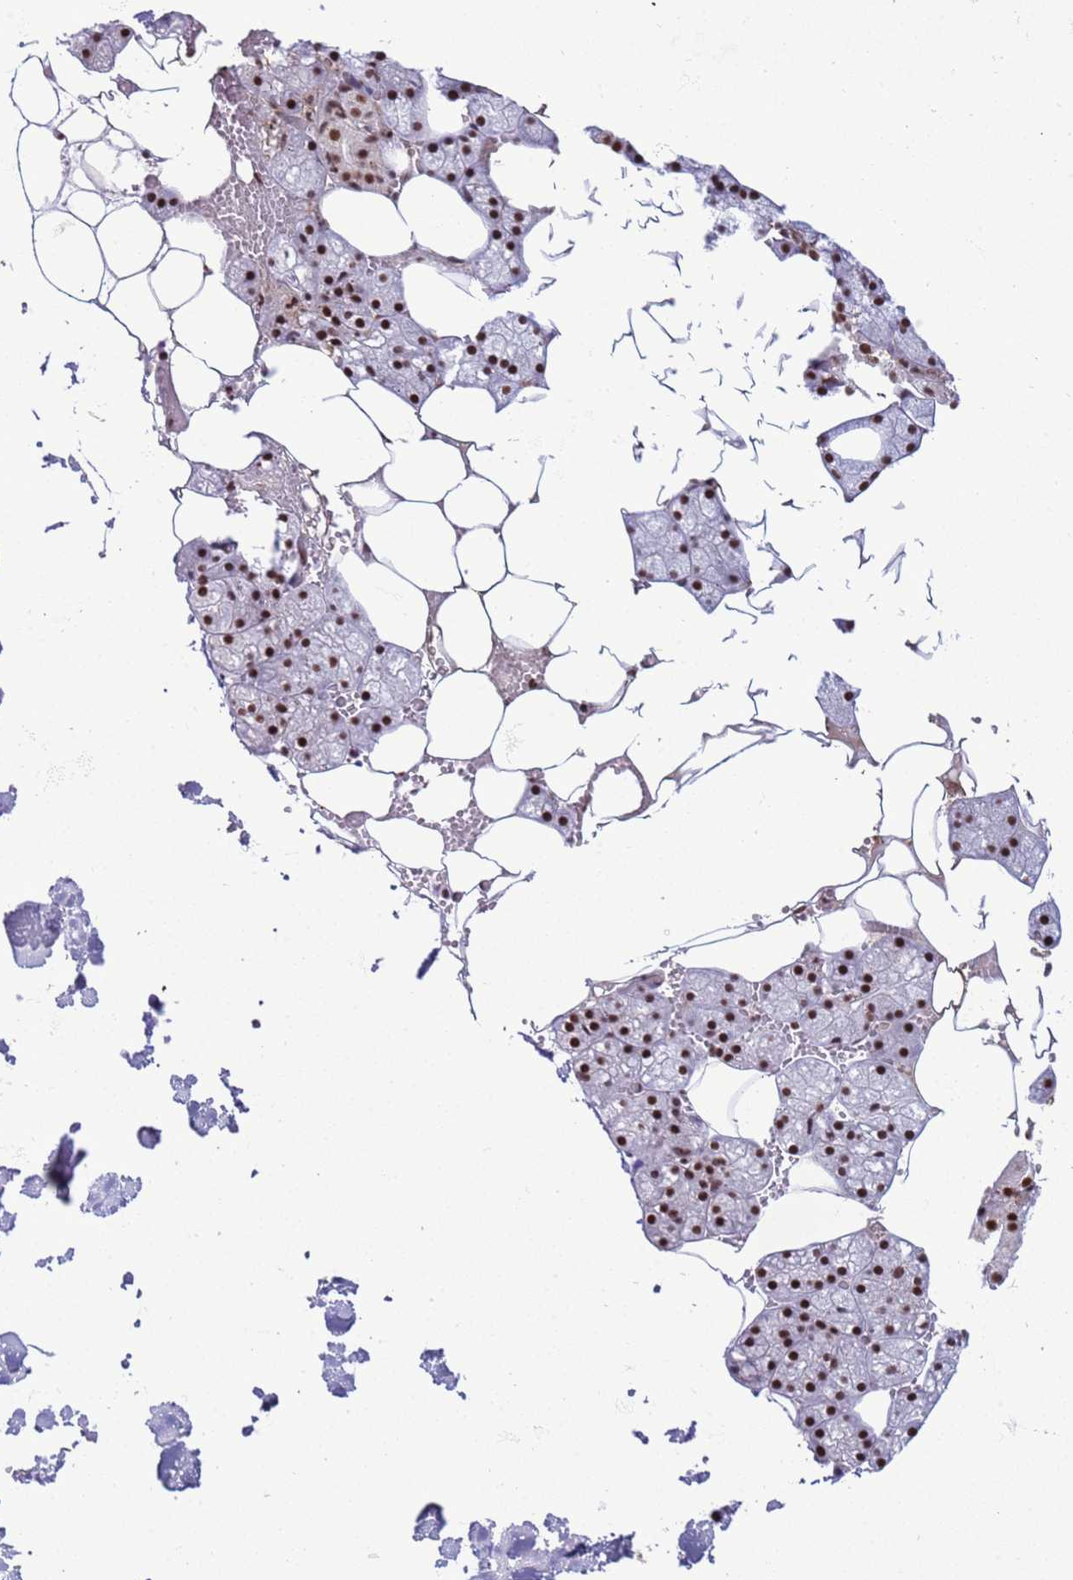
{"staining": {"intensity": "strong", "quantity": ">75%", "location": "nuclear"}, "tissue": "salivary gland", "cell_type": "Glandular cells", "image_type": "normal", "snomed": [{"axis": "morphology", "description": "Normal tissue, NOS"}, {"axis": "topography", "description": "Salivary gland"}], "caption": "Glandular cells exhibit strong nuclear expression in approximately >75% of cells in unremarkable salivary gland.", "gene": "SRRT", "patient": {"sex": "male", "age": 62}}